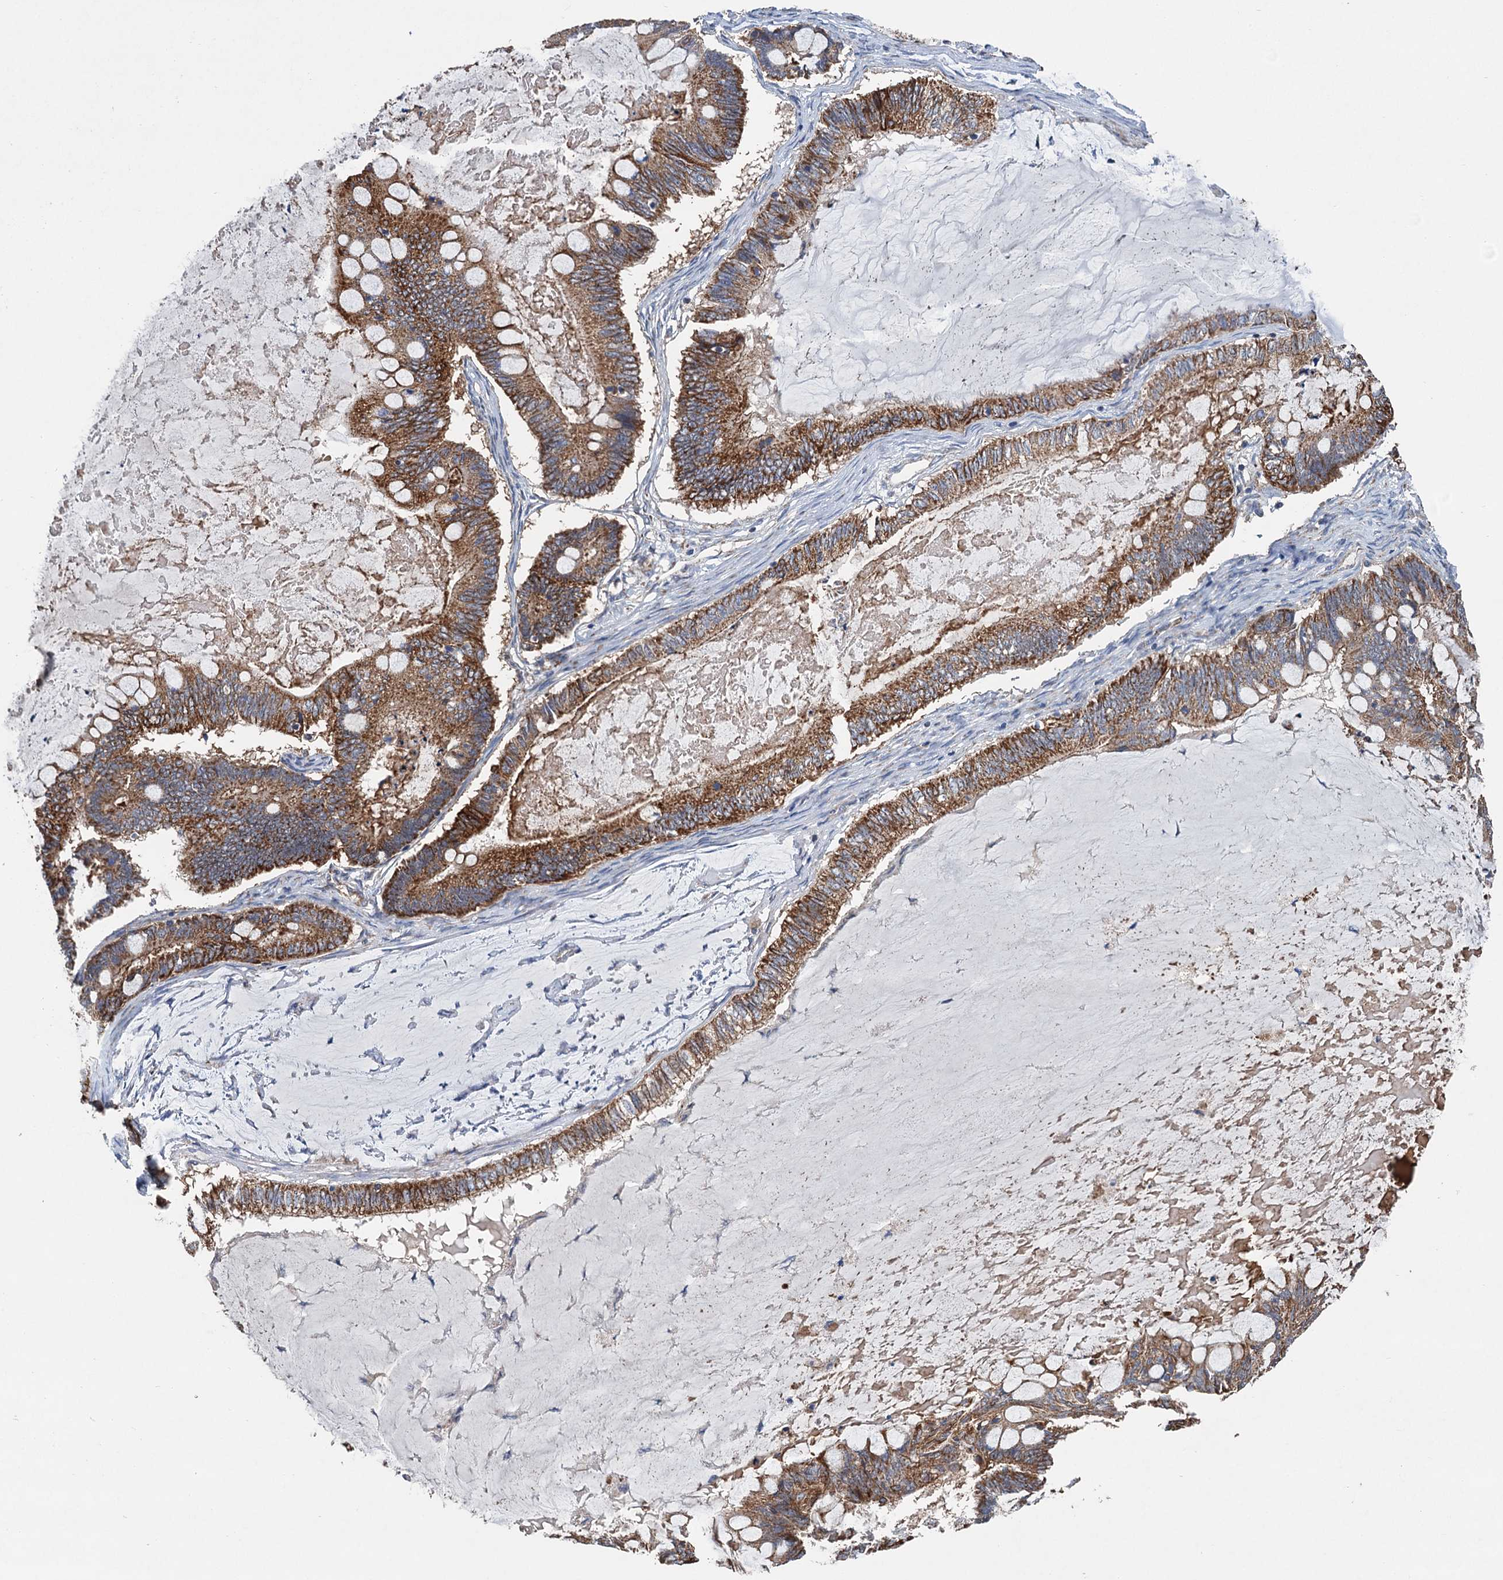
{"staining": {"intensity": "strong", "quantity": ">75%", "location": "cytoplasmic/membranous"}, "tissue": "ovarian cancer", "cell_type": "Tumor cells", "image_type": "cancer", "snomed": [{"axis": "morphology", "description": "Cystadenocarcinoma, mucinous, NOS"}, {"axis": "topography", "description": "Ovary"}], "caption": "An IHC micrograph of neoplastic tissue is shown. Protein staining in brown labels strong cytoplasmic/membranous positivity in ovarian mucinous cystadenocarcinoma within tumor cells.", "gene": "DGLUCY", "patient": {"sex": "female", "age": 61}}